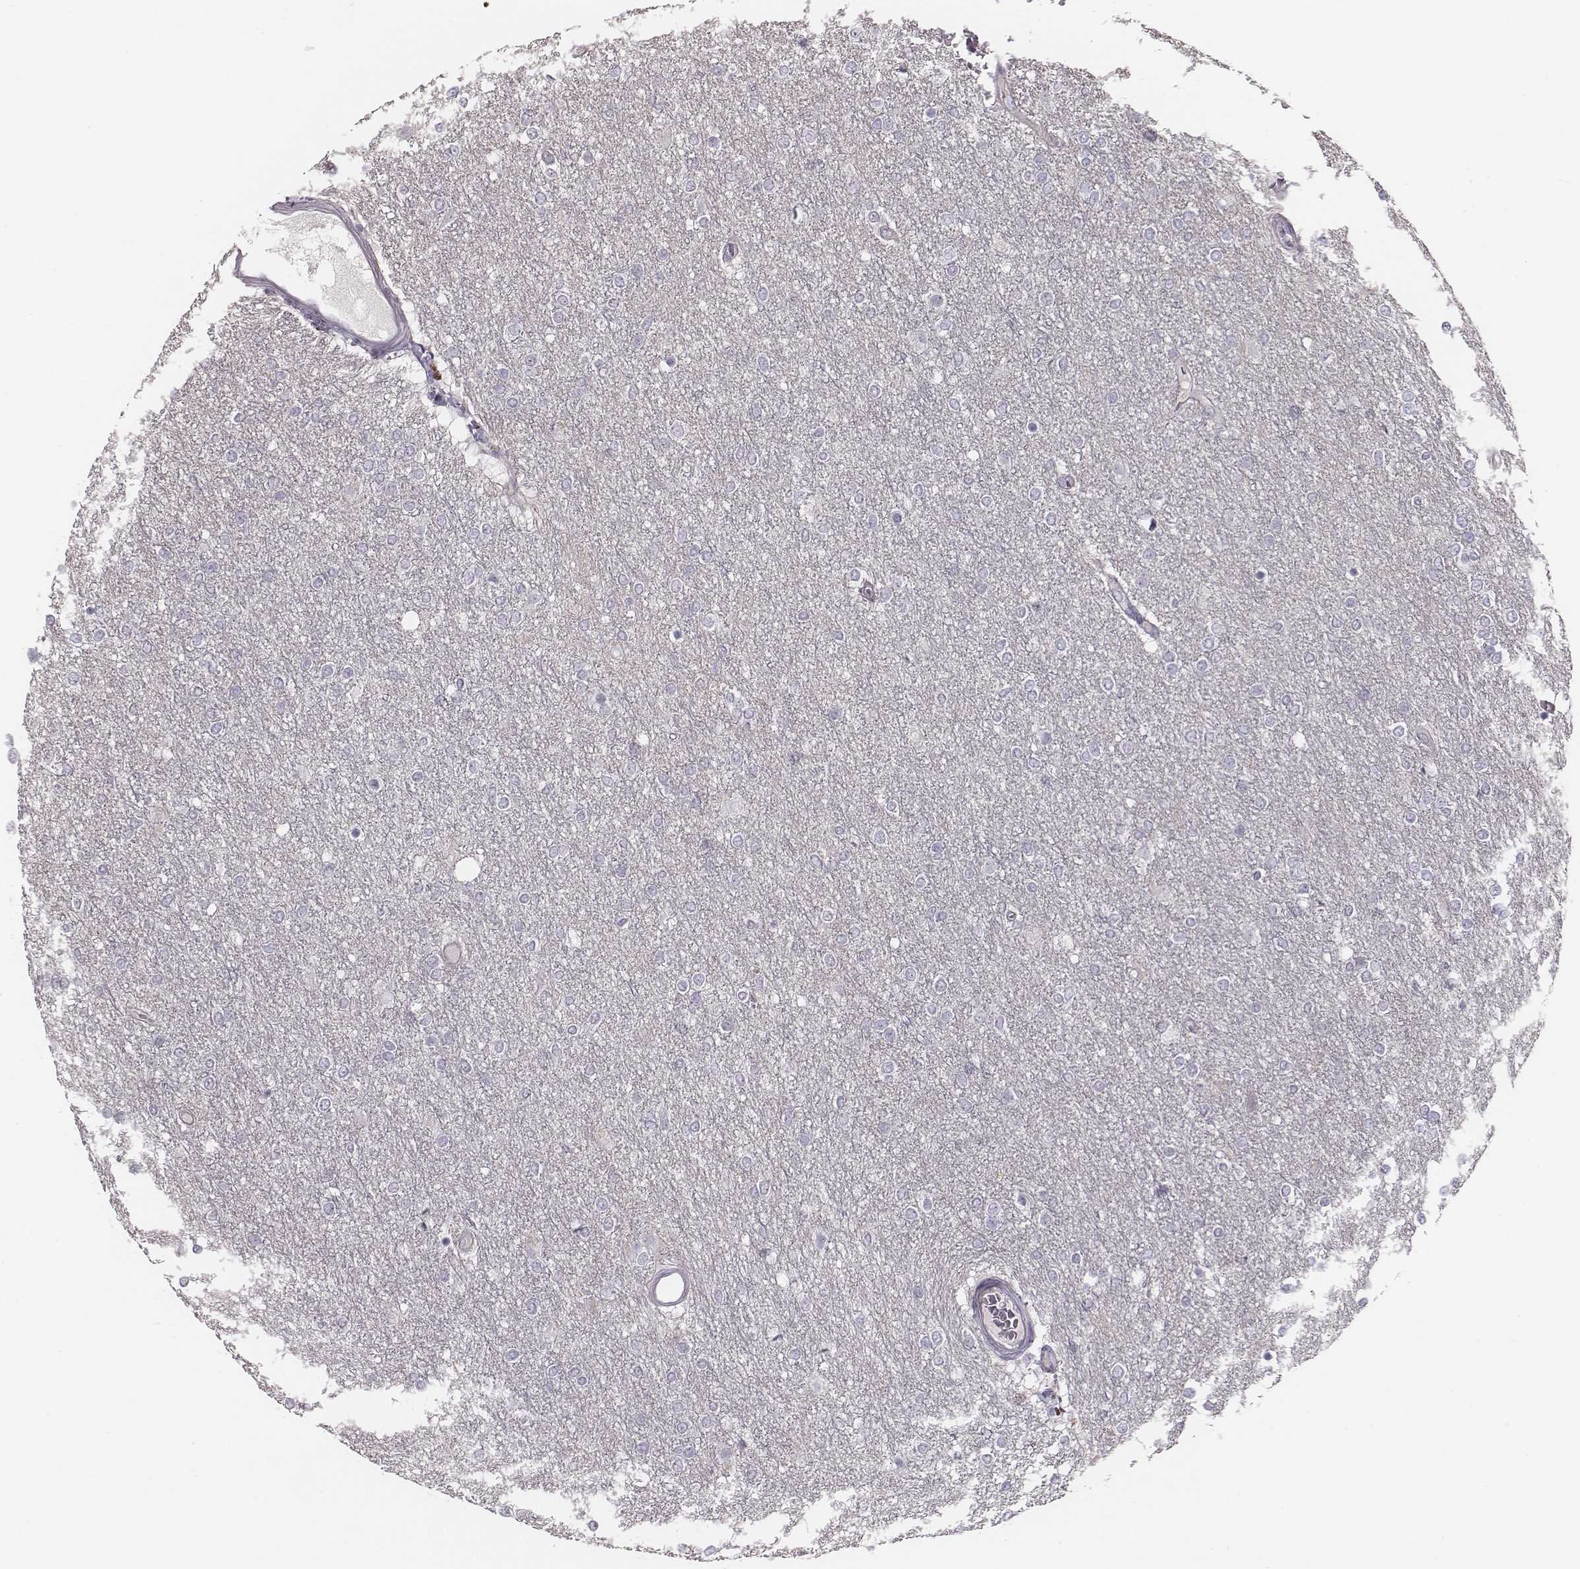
{"staining": {"intensity": "negative", "quantity": "none", "location": "none"}, "tissue": "glioma", "cell_type": "Tumor cells", "image_type": "cancer", "snomed": [{"axis": "morphology", "description": "Glioma, malignant, High grade"}, {"axis": "topography", "description": "Brain"}], "caption": "Tumor cells are negative for brown protein staining in glioma.", "gene": "CACNG4", "patient": {"sex": "female", "age": 61}}